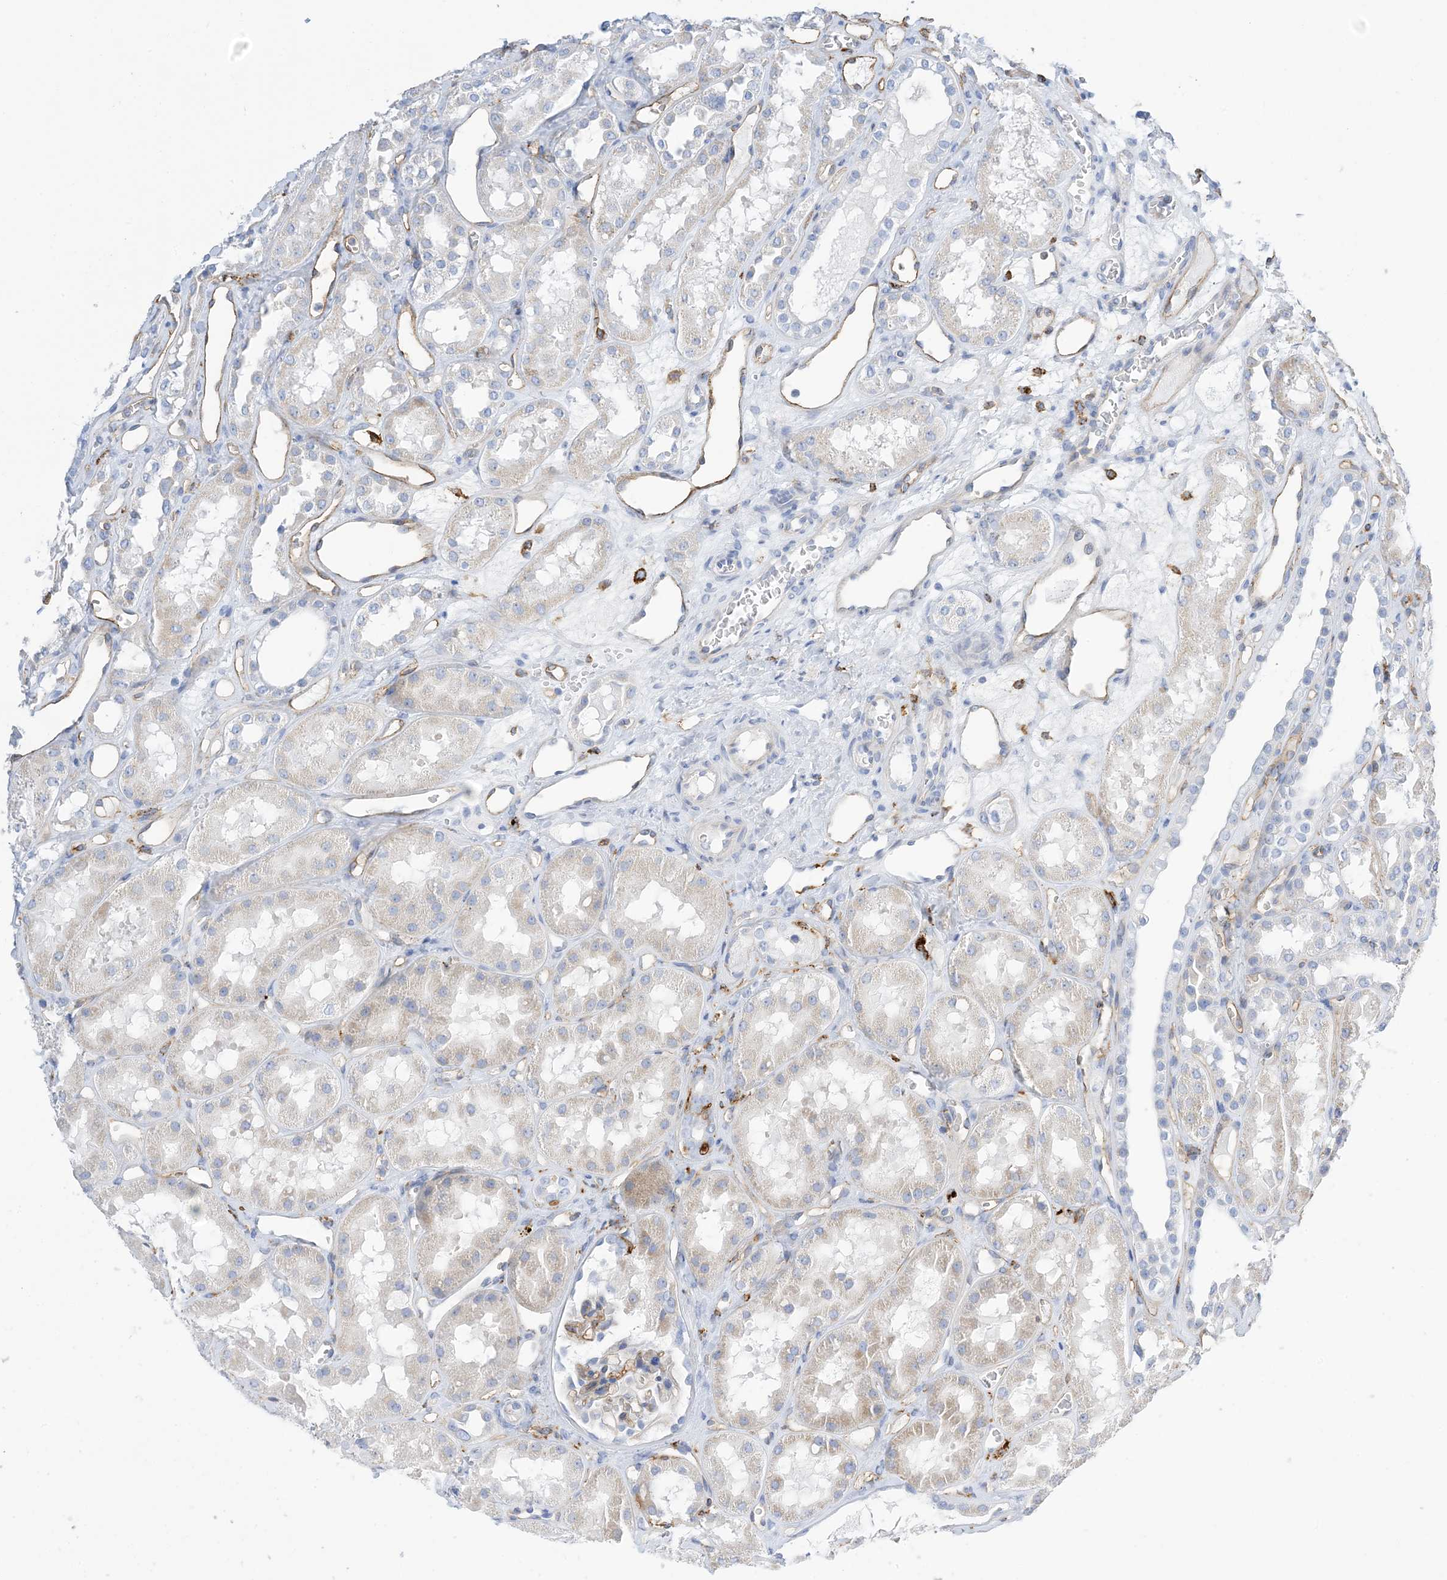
{"staining": {"intensity": "moderate", "quantity": "<25%", "location": "cytoplasmic/membranous"}, "tissue": "kidney", "cell_type": "Cells in glomeruli", "image_type": "normal", "snomed": [{"axis": "morphology", "description": "Normal tissue, NOS"}, {"axis": "topography", "description": "Kidney"}], "caption": "The immunohistochemical stain shows moderate cytoplasmic/membranous expression in cells in glomeruli of benign kidney. The protein of interest is shown in brown color, while the nuclei are stained blue.", "gene": "DPH3", "patient": {"sex": "male", "age": 16}}